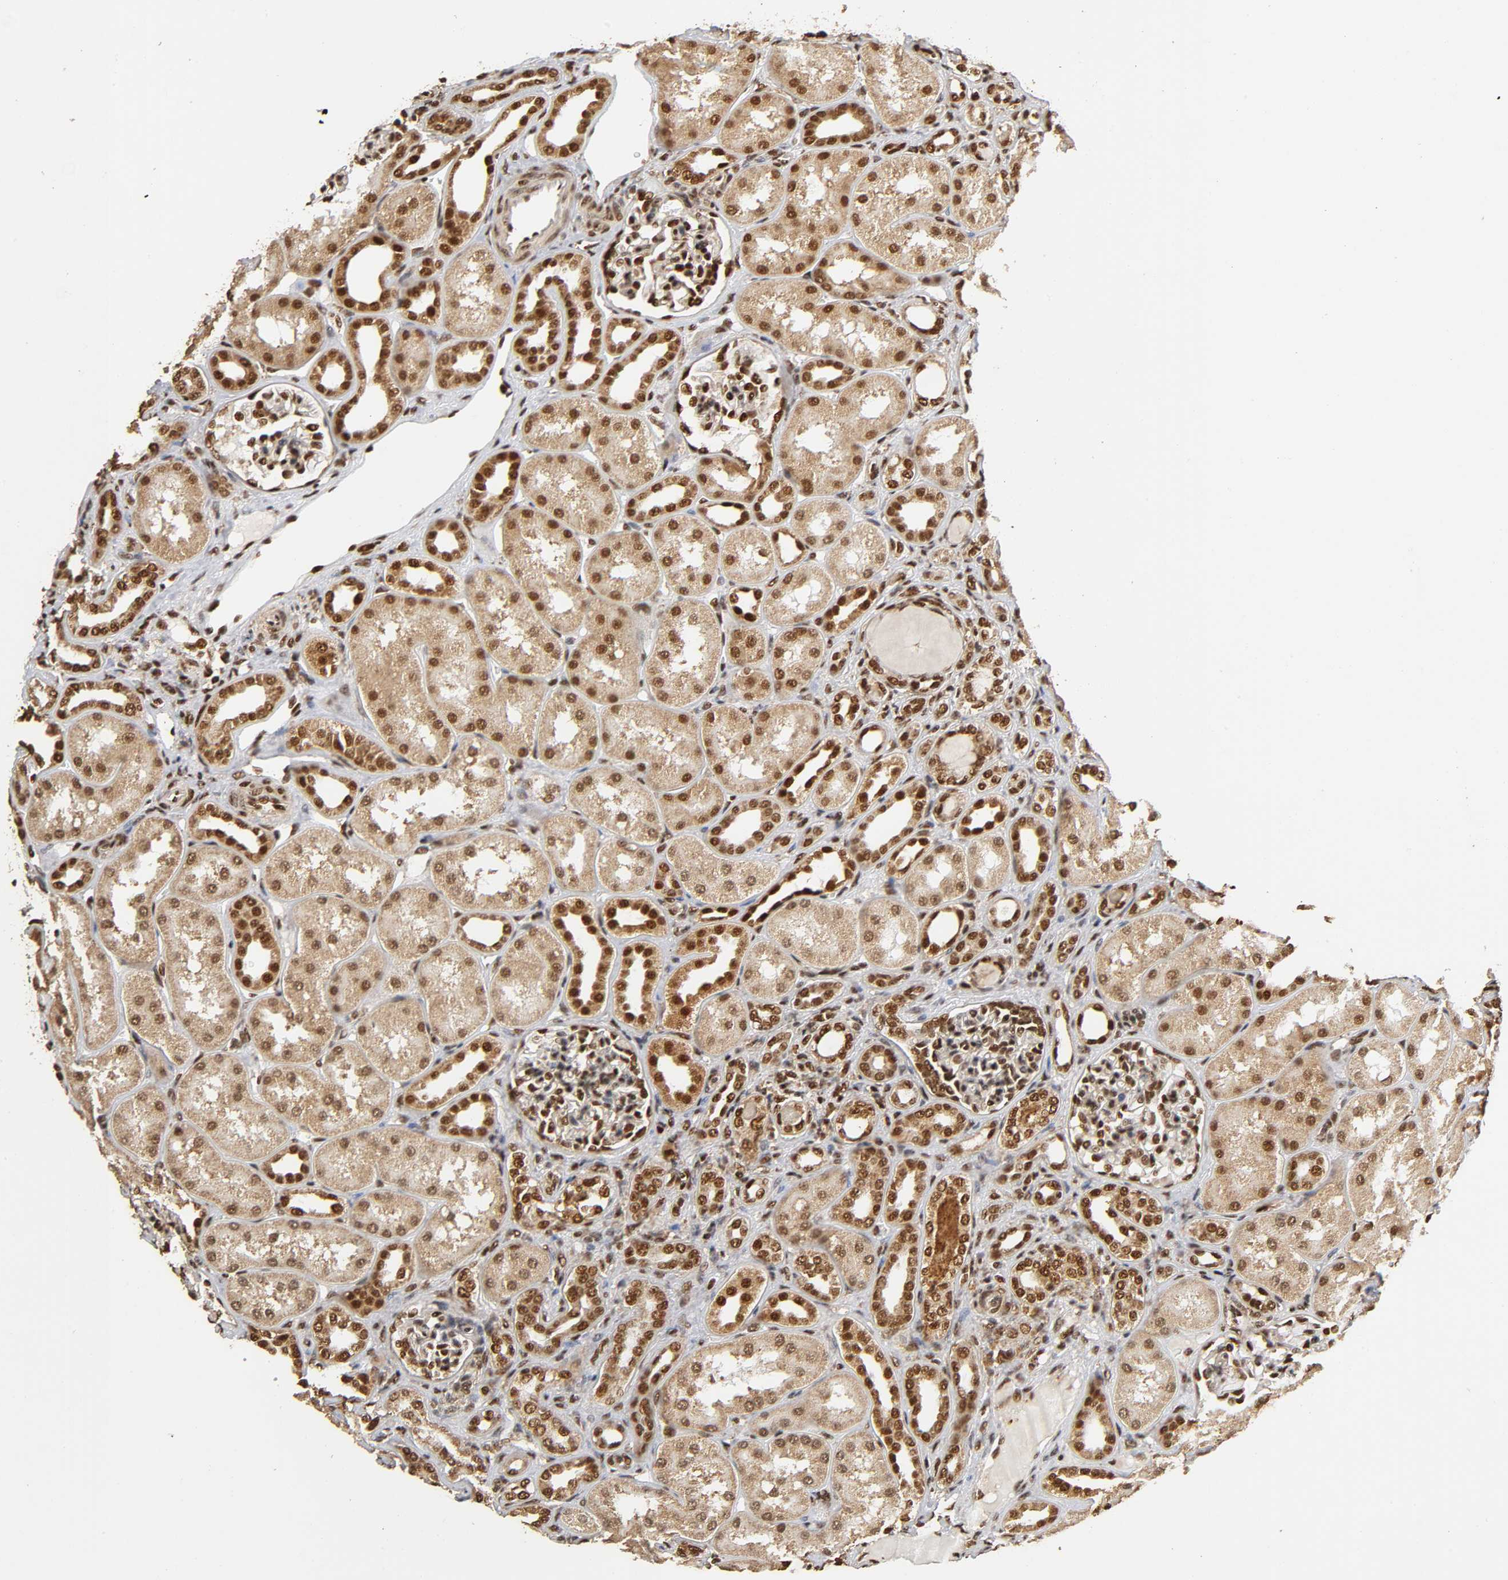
{"staining": {"intensity": "strong", "quantity": "25%-75%", "location": "nuclear"}, "tissue": "kidney", "cell_type": "Cells in glomeruli", "image_type": "normal", "snomed": [{"axis": "morphology", "description": "Normal tissue, NOS"}, {"axis": "topography", "description": "Kidney"}], "caption": "An image of kidney stained for a protein exhibits strong nuclear brown staining in cells in glomeruli. (IHC, brightfield microscopy, high magnification).", "gene": "RNF122", "patient": {"sex": "male", "age": 7}}